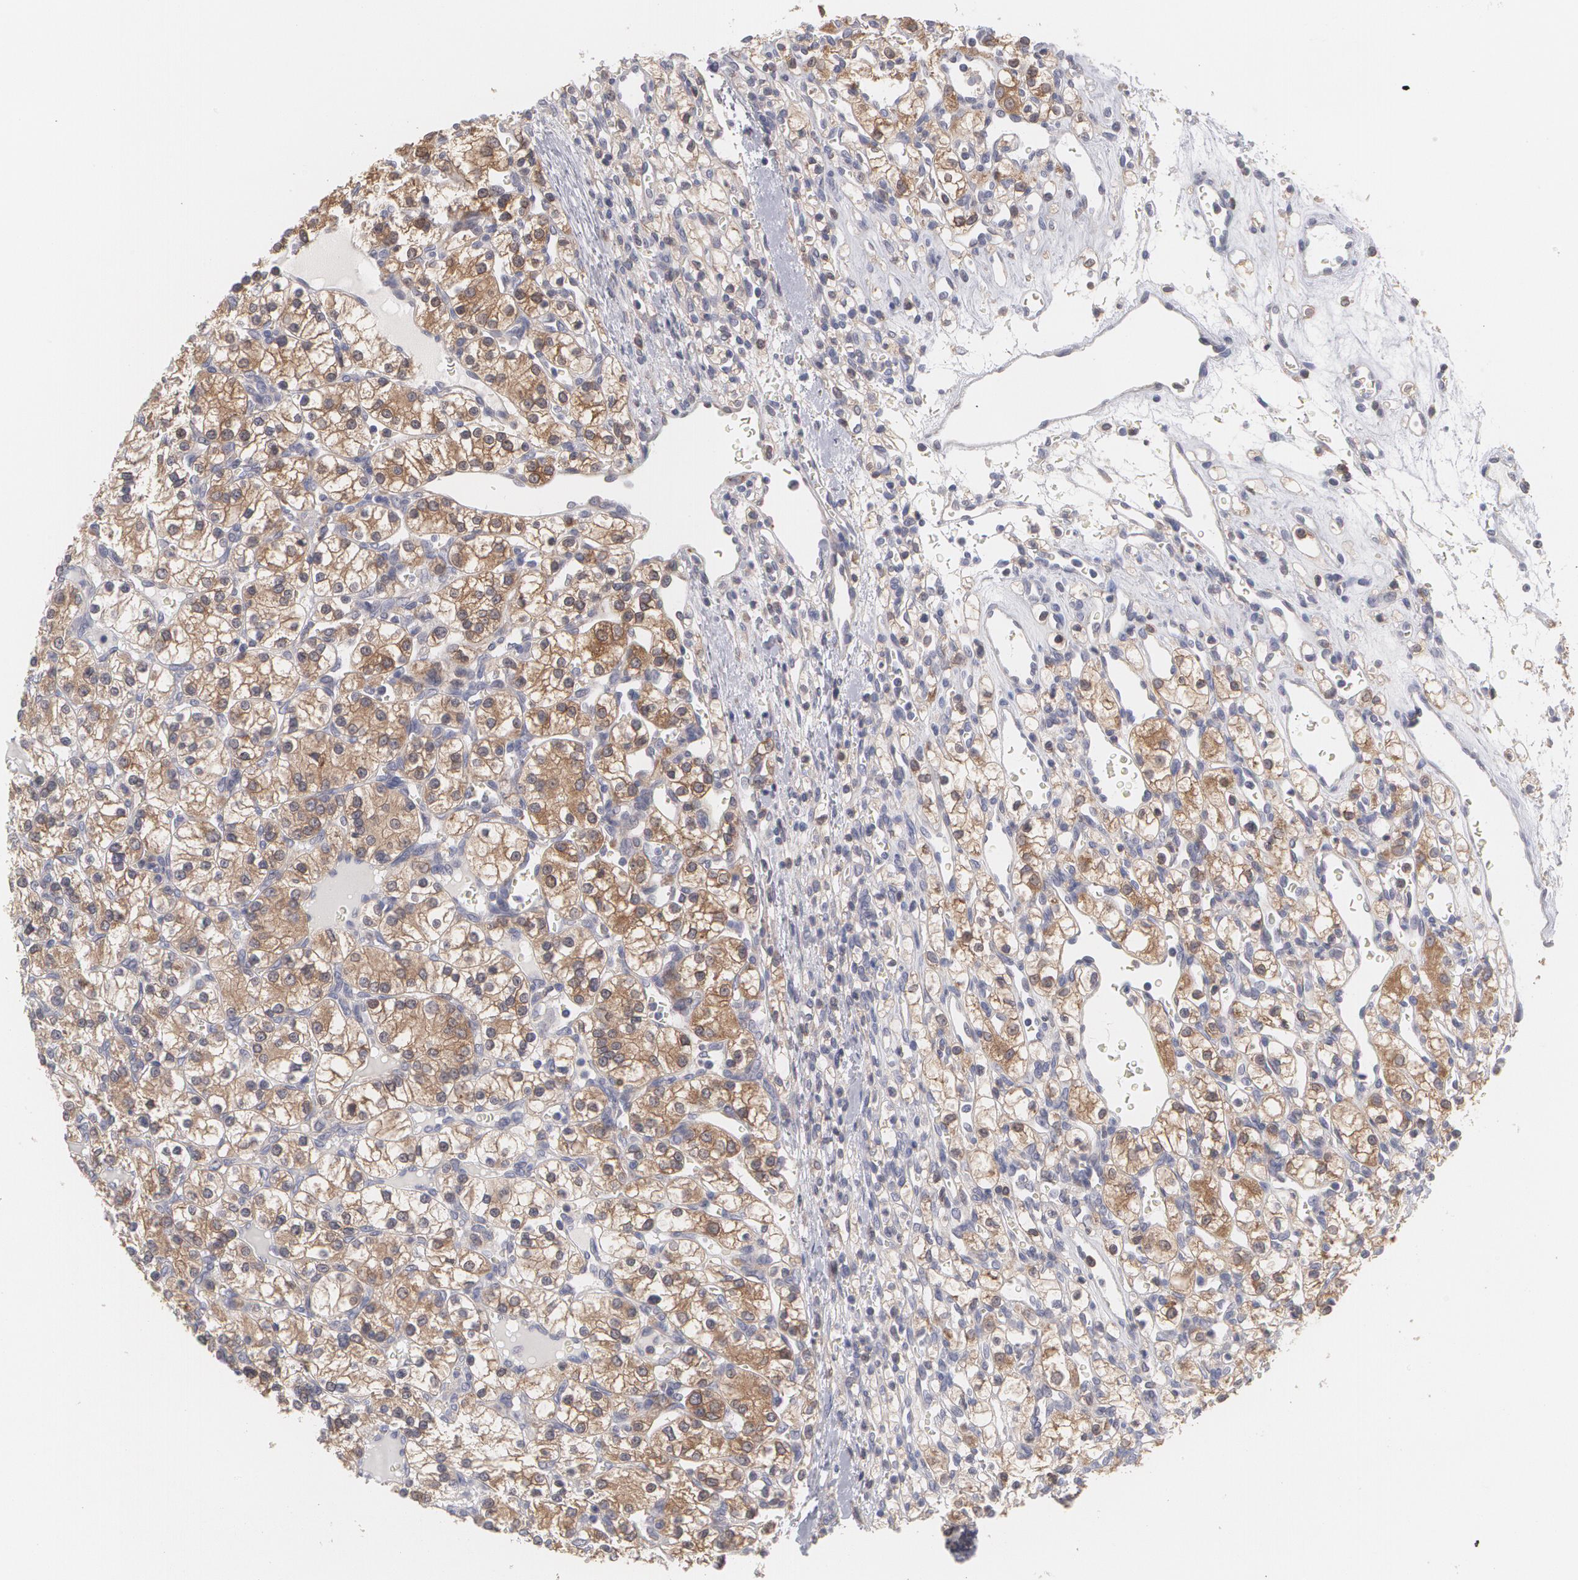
{"staining": {"intensity": "strong", "quantity": ">75%", "location": "cytoplasmic/membranous"}, "tissue": "renal cancer", "cell_type": "Tumor cells", "image_type": "cancer", "snomed": [{"axis": "morphology", "description": "Adenocarcinoma, NOS"}, {"axis": "topography", "description": "Kidney"}], "caption": "Immunohistochemical staining of renal cancer reveals high levels of strong cytoplasmic/membranous positivity in approximately >75% of tumor cells.", "gene": "MTHFD1", "patient": {"sex": "female", "age": 62}}